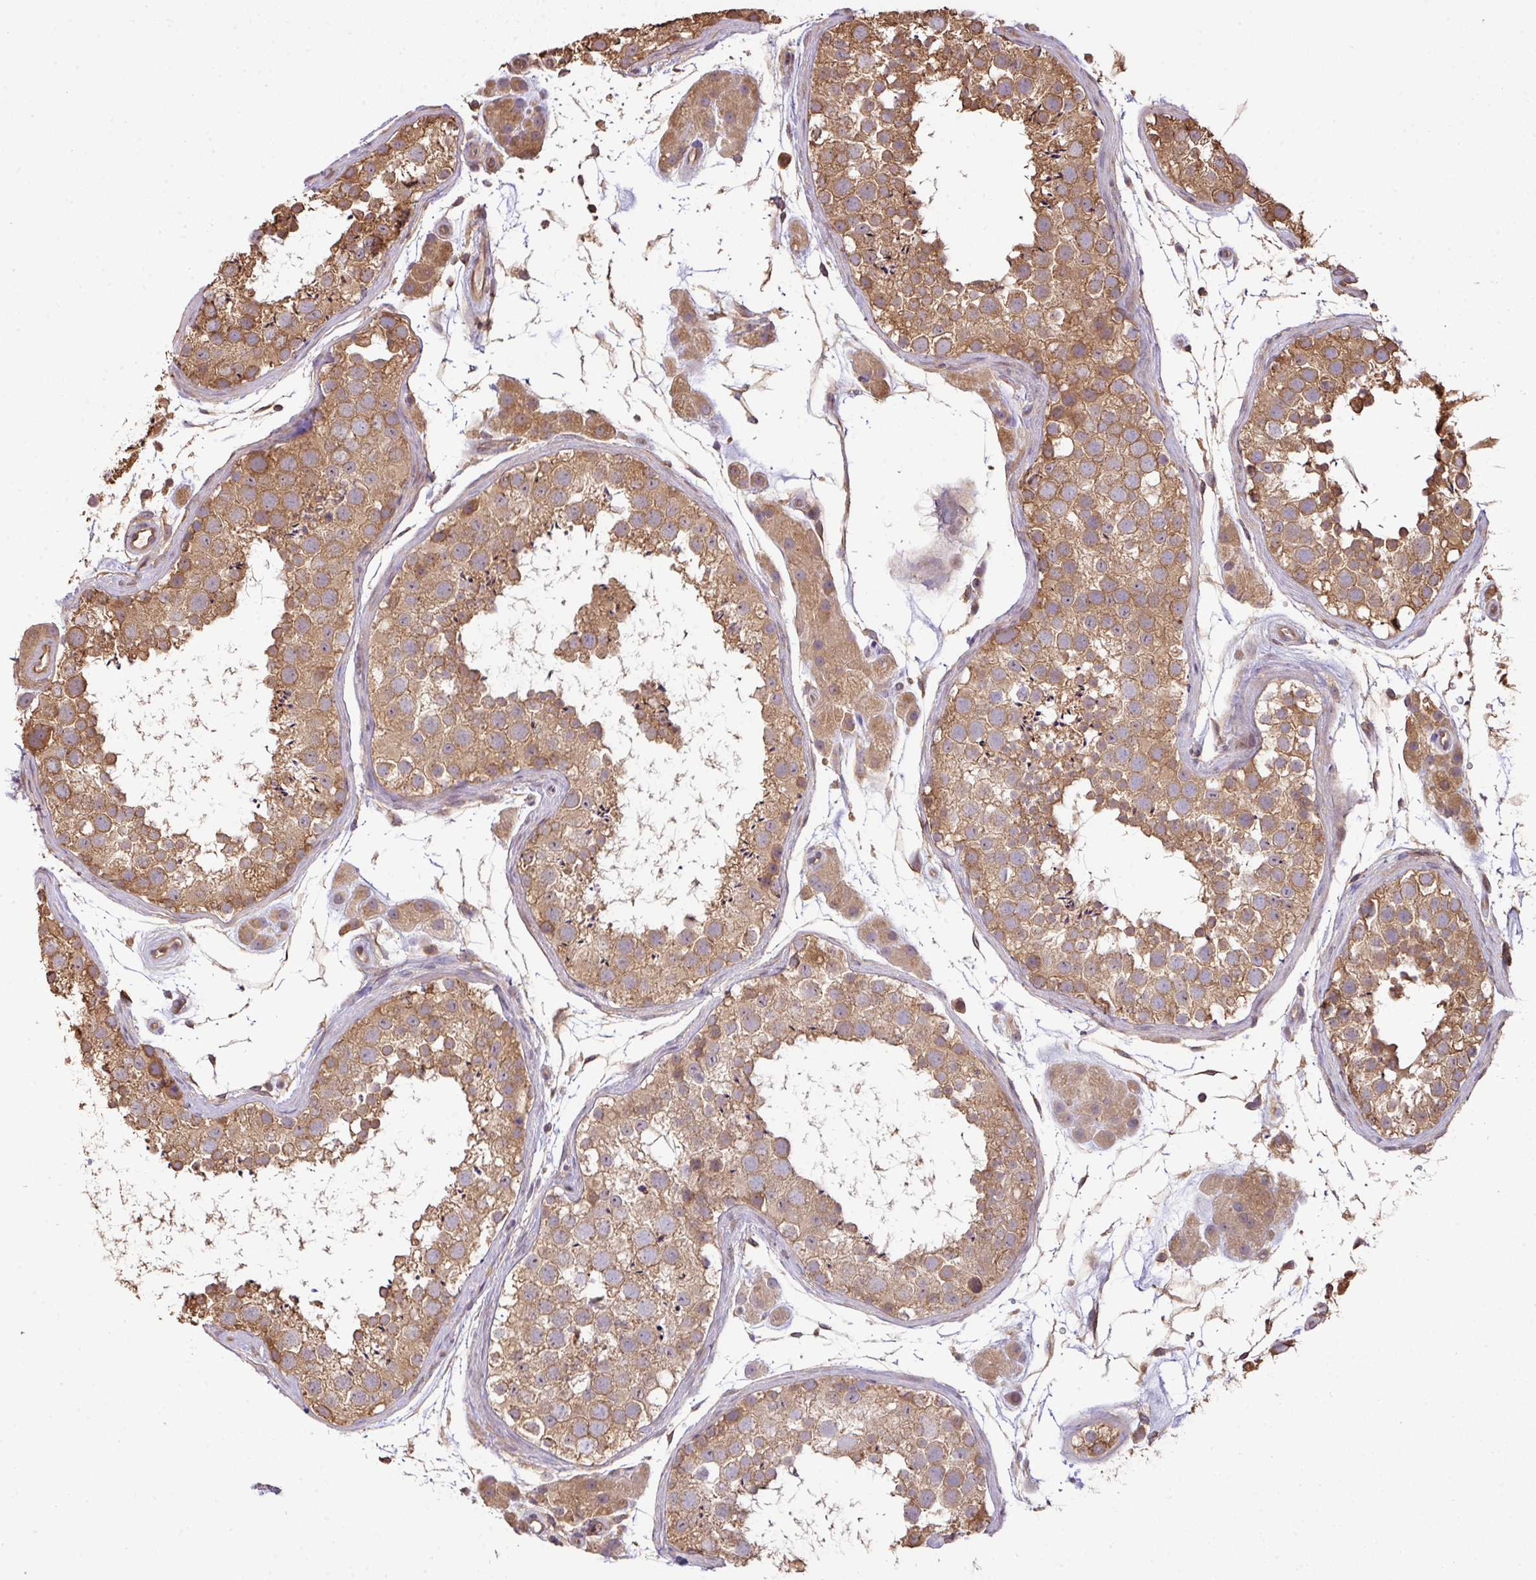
{"staining": {"intensity": "moderate", "quantity": ">75%", "location": "cytoplasmic/membranous"}, "tissue": "testis", "cell_type": "Cells in seminiferous ducts", "image_type": "normal", "snomed": [{"axis": "morphology", "description": "Normal tissue, NOS"}, {"axis": "topography", "description": "Testis"}], "caption": "Immunohistochemistry (IHC) of benign human testis shows medium levels of moderate cytoplasmic/membranous staining in about >75% of cells in seminiferous ducts. The staining was performed using DAB to visualize the protein expression in brown, while the nuclei were stained in blue with hematoxylin (Magnification: 20x).", "gene": "VENTX", "patient": {"sex": "male", "age": 41}}